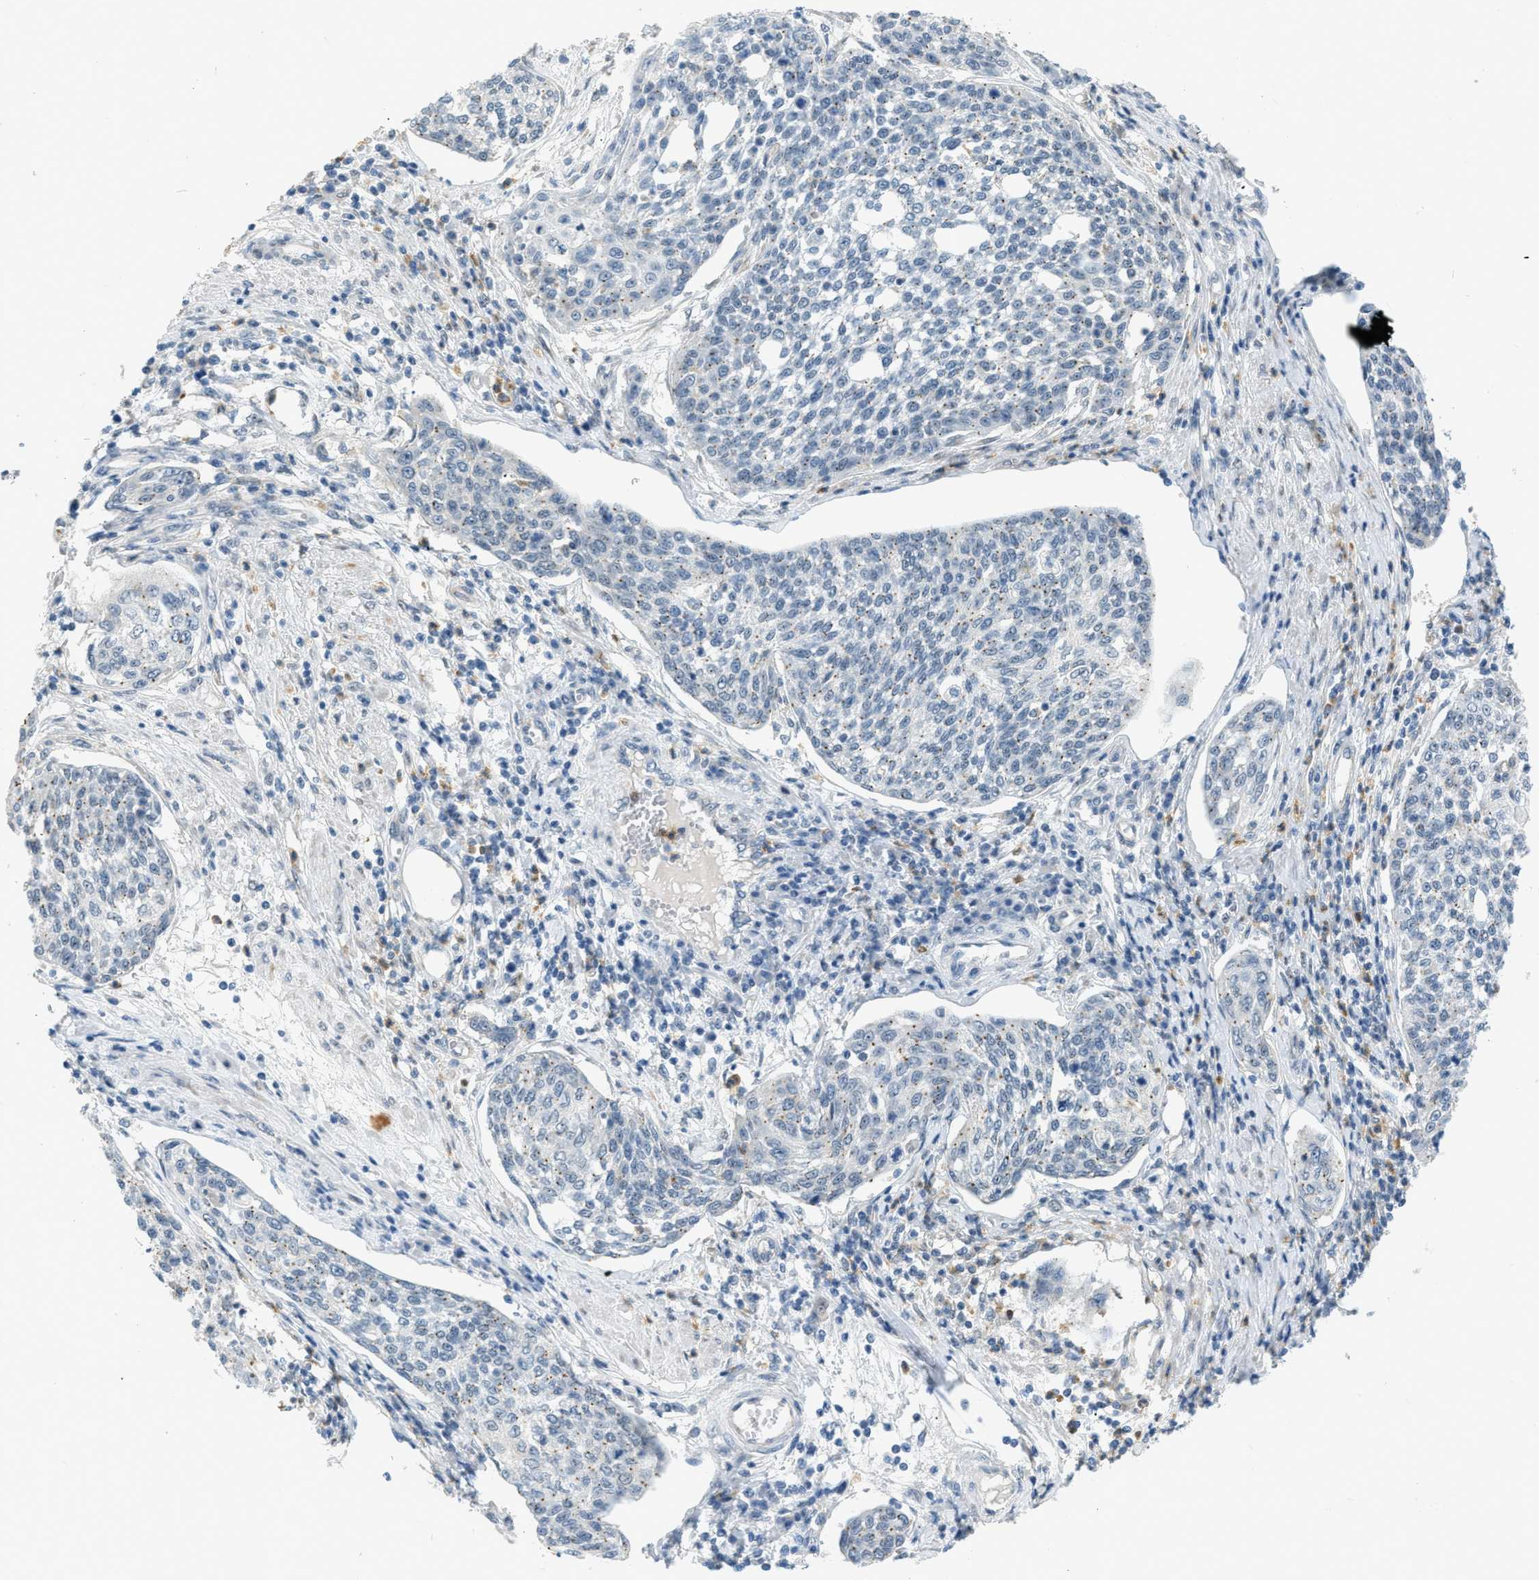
{"staining": {"intensity": "negative", "quantity": "none", "location": "none"}, "tissue": "cervical cancer", "cell_type": "Tumor cells", "image_type": "cancer", "snomed": [{"axis": "morphology", "description": "Squamous cell carcinoma, NOS"}, {"axis": "topography", "description": "Cervix"}], "caption": "Immunohistochemistry (IHC) micrograph of cervical cancer (squamous cell carcinoma) stained for a protein (brown), which exhibits no positivity in tumor cells.", "gene": "ZNF408", "patient": {"sex": "female", "age": 34}}